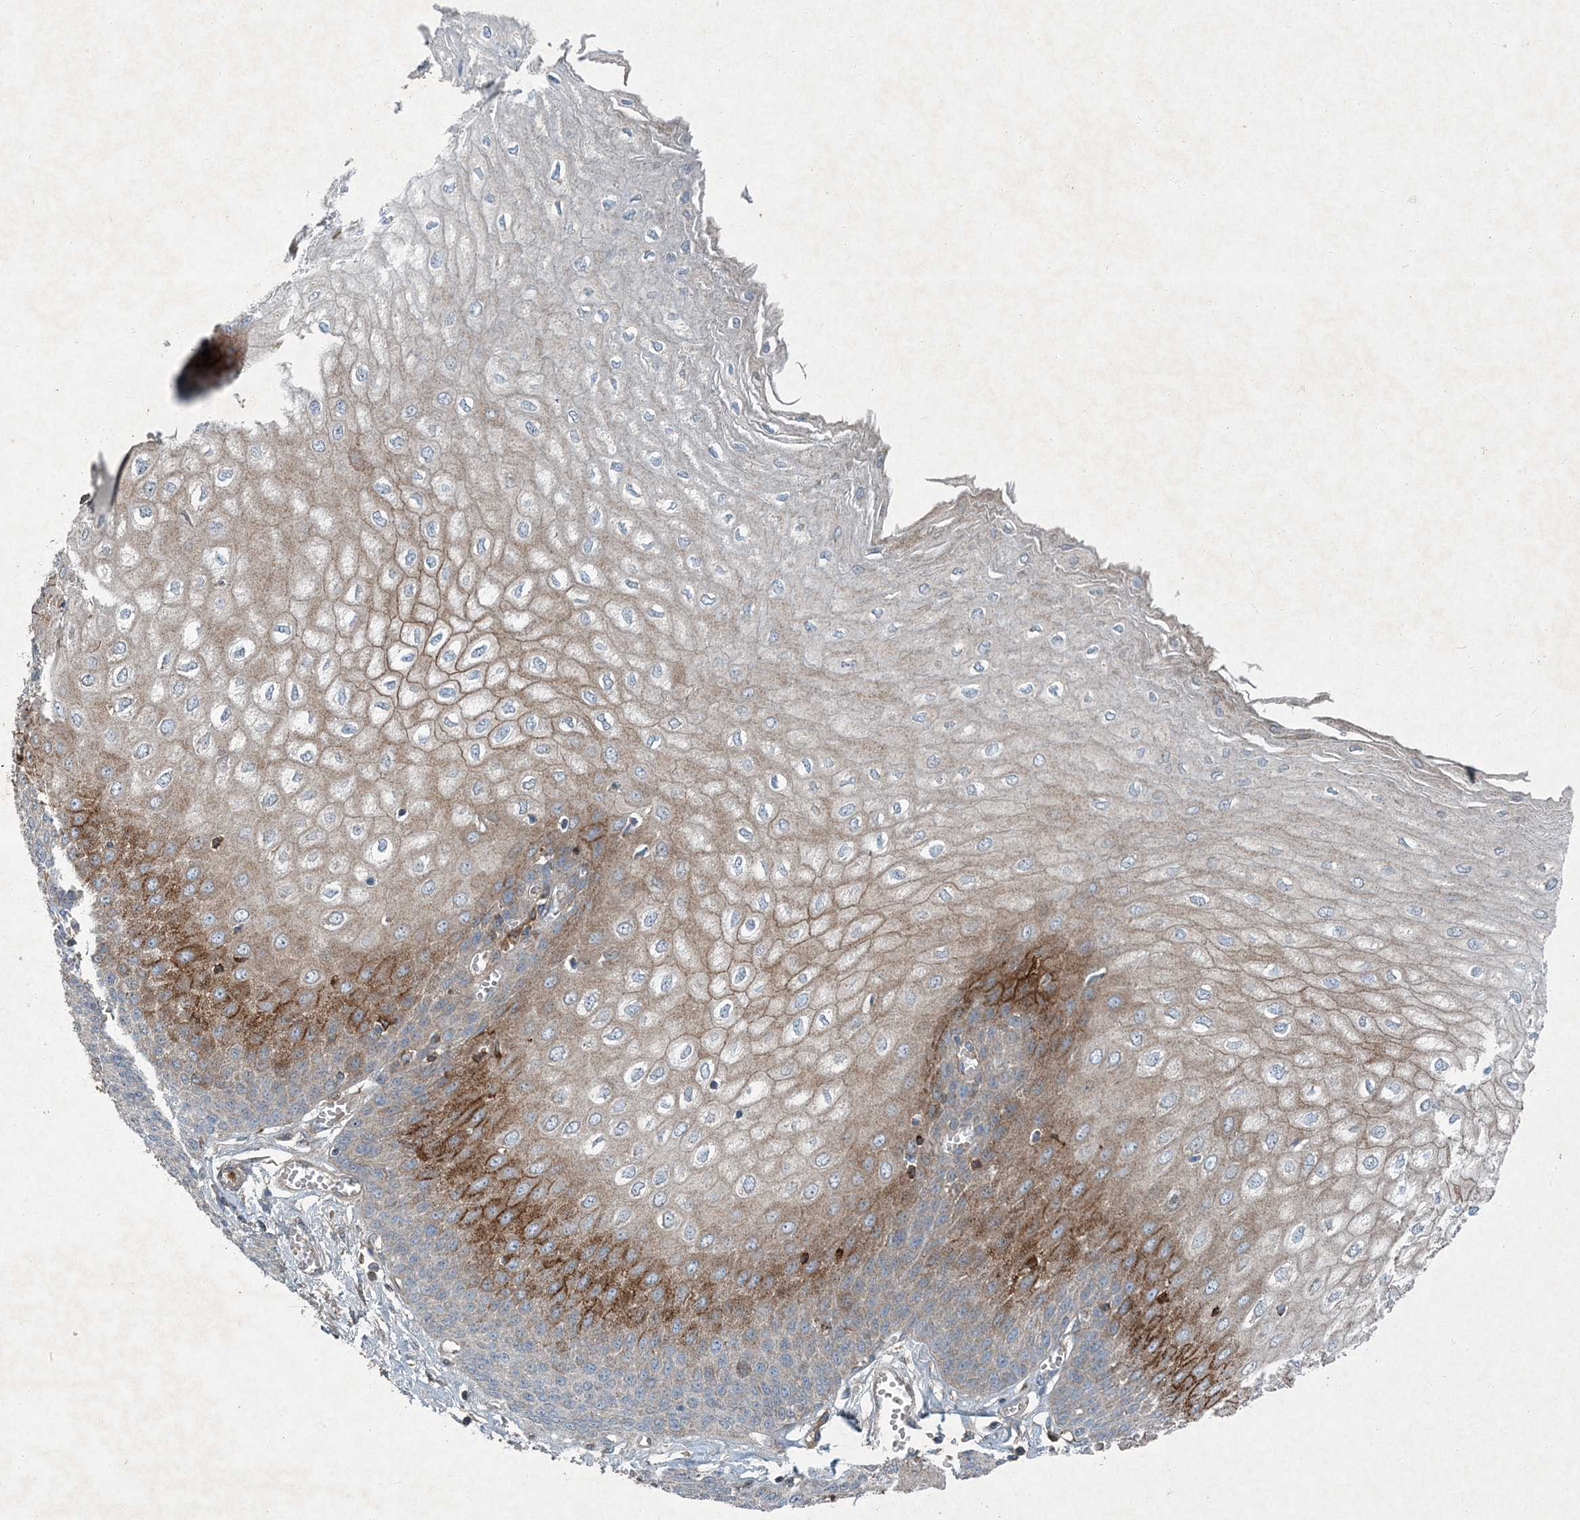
{"staining": {"intensity": "moderate", "quantity": ">75%", "location": "cytoplasmic/membranous"}, "tissue": "esophagus", "cell_type": "Squamous epithelial cells", "image_type": "normal", "snomed": [{"axis": "morphology", "description": "Normal tissue, NOS"}, {"axis": "topography", "description": "Esophagus"}], "caption": "The image exhibits a brown stain indicating the presence of a protein in the cytoplasmic/membranous of squamous epithelial cells in esophagus. The staining is performed using DAB (3,3'-diaminobenzidine) brown chromogen to label protein expression. The nuclei are counter-stained blue using hematoxylin.", "gene": "APOM", "patient": {"sex": "male", "age": 60}}